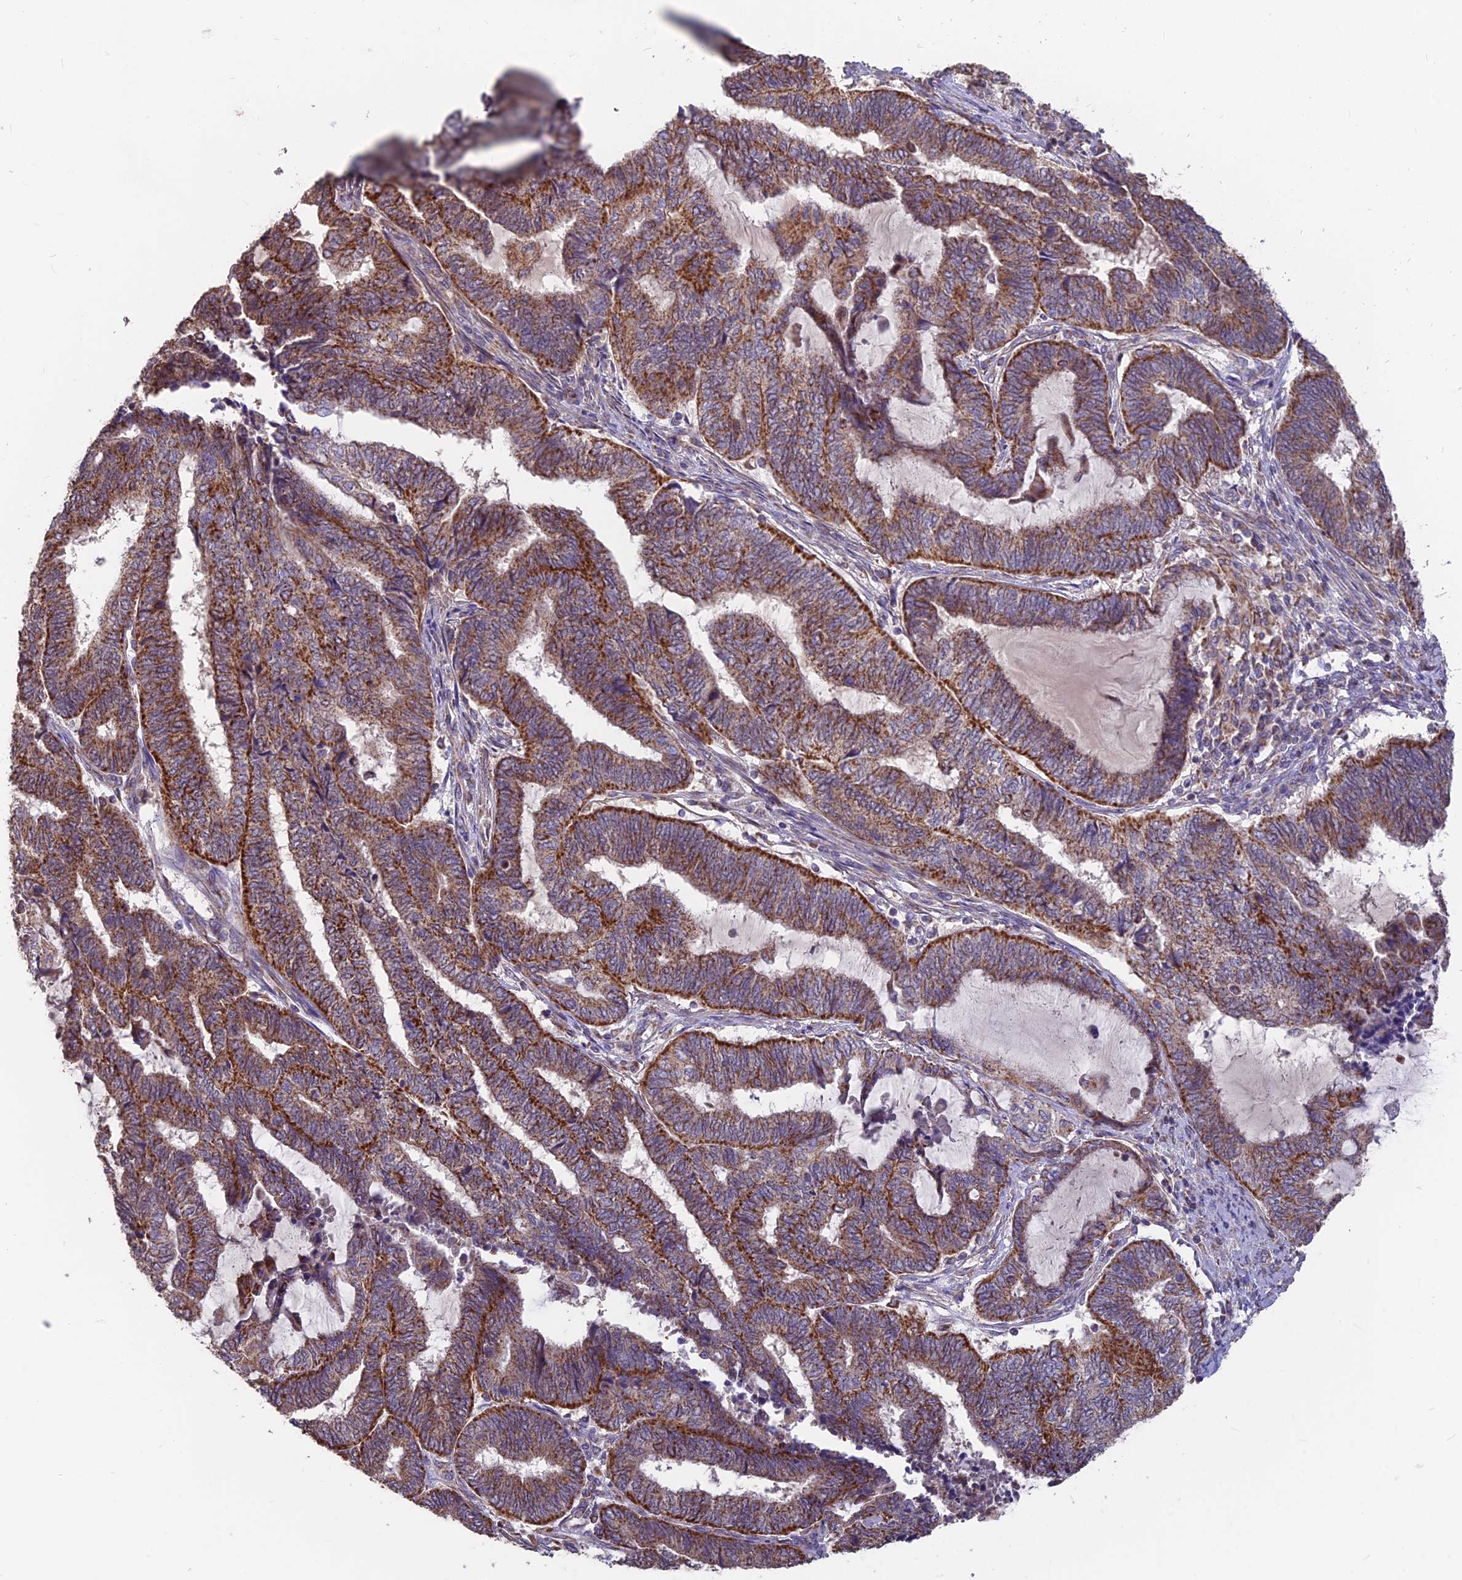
{"staining": {"intensity": "moderate", "quantity": ">75%", "location": "cytoplasmic/membranous"}, "tissue": "endometrial cancer", "cell_type": "Tumor cells", "image_type": "cancer", "snomed": [{"axis": "morphology", "description": "Adenocarcinoma, NOS"}, {"axis": "topography", "description": "Uterus"}, {"axis": "topography", "description": "Endometrium"}], "caption": "Brown immunohistochemical staining in human endometrial cancer exhibits moderate cytoplasmic/membranous staining in approximately >75% of tumor cells.", "gene": "IFT22", "patient": {"sex": "female", "age": 70}}